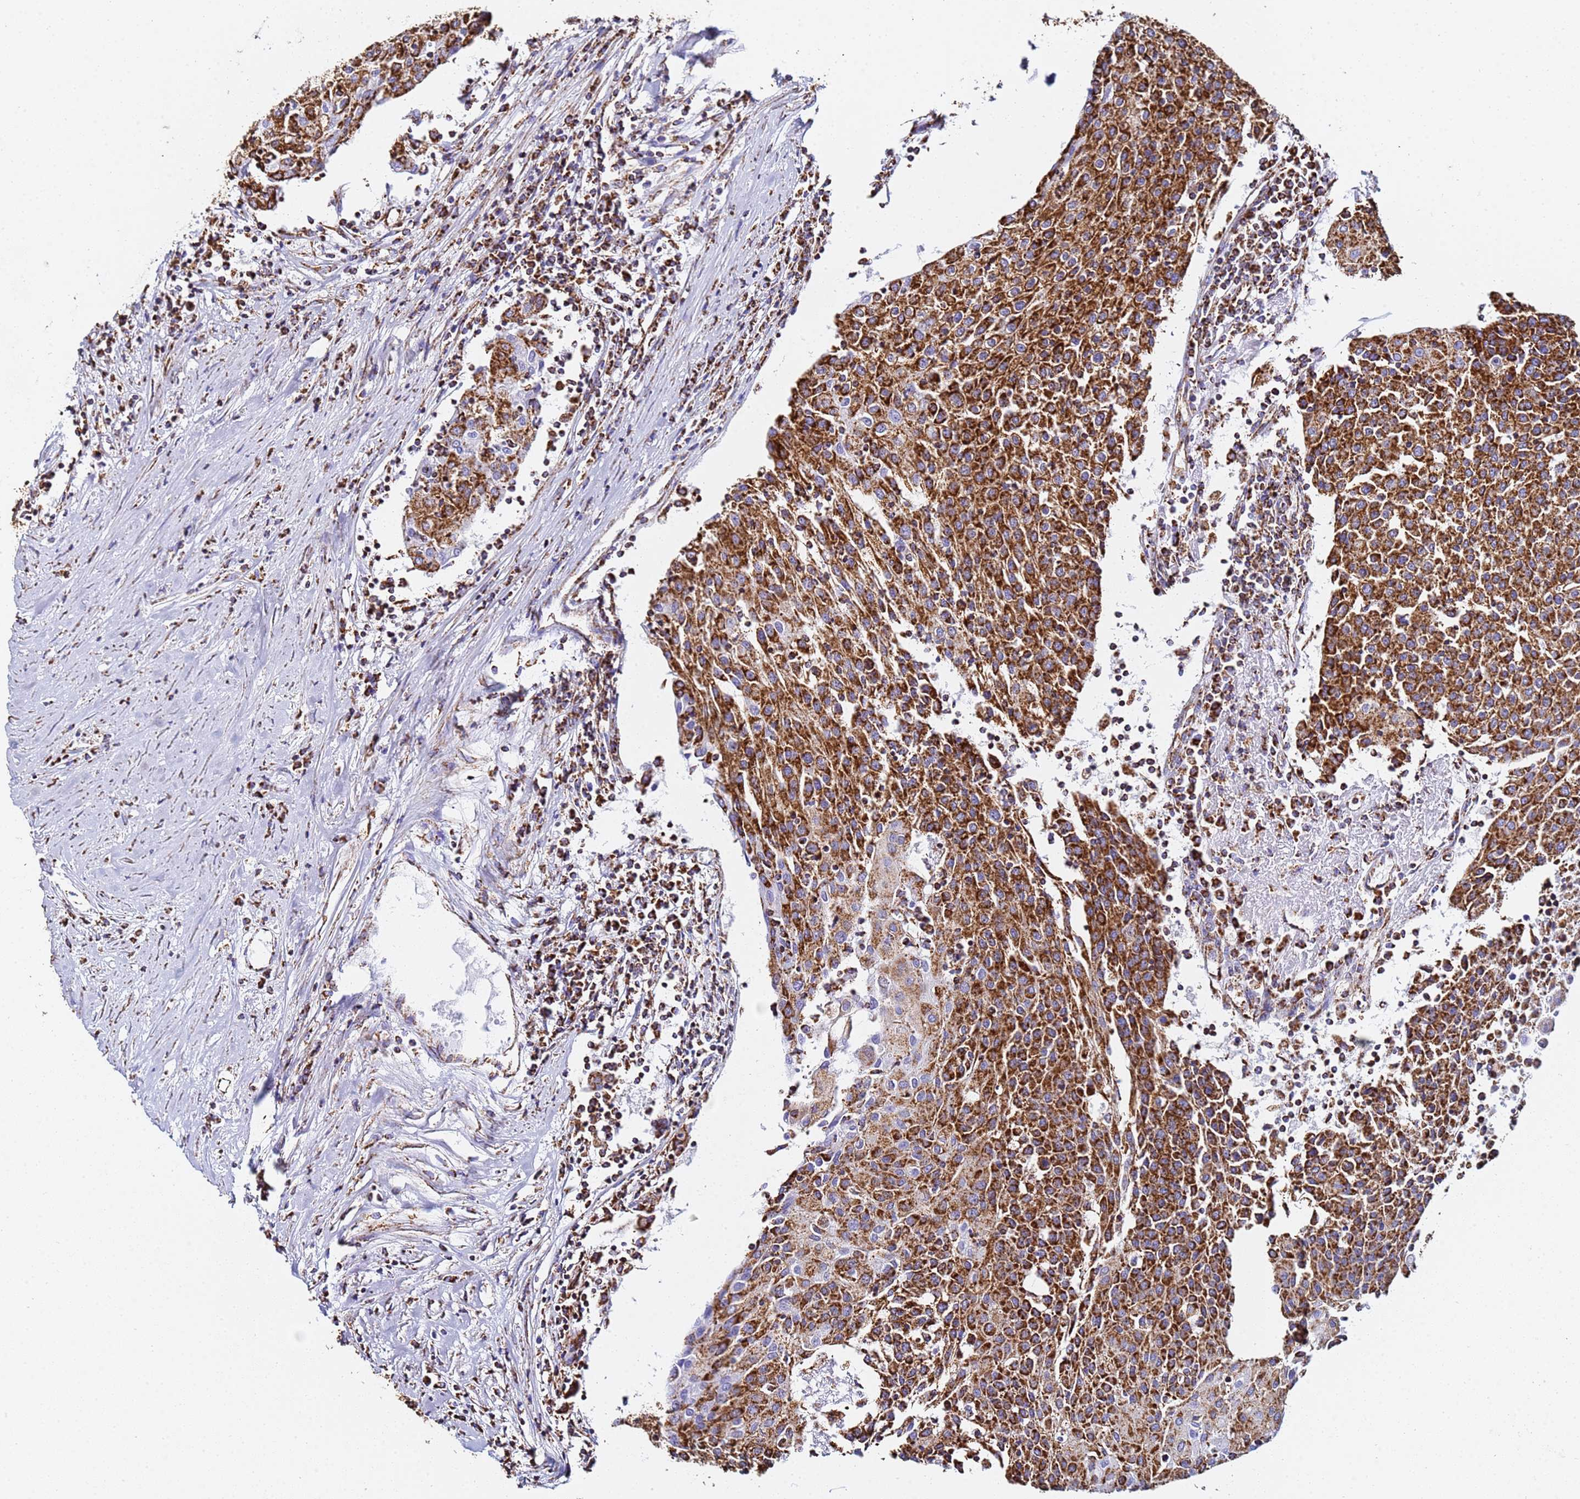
{"staining": {"intensity": "strong", "quantity": ">75%", "location": "cytoplasmic/membranous"}, "tissue": "urothelial cancer", "cell_type": "Tumor cells", "image_type": "cancer", "snomed": [{"axis": "morphology", "description": "Urothelial carcinoma, High grade"}, {"axis": "topography", "description": "Urinary bladder"}], "caption": "A histopathology image of human urothelial carcinoma (high-grade) stained for a protein displays strong cytoplasmic/membranous brown staining in tumor cells. (DAB (3,3'-diaminobenzidine) IHC with brightfield microscopy, high magnification).", "gene": "PHB2", "patient": {"sex": "female", "age": 85}}